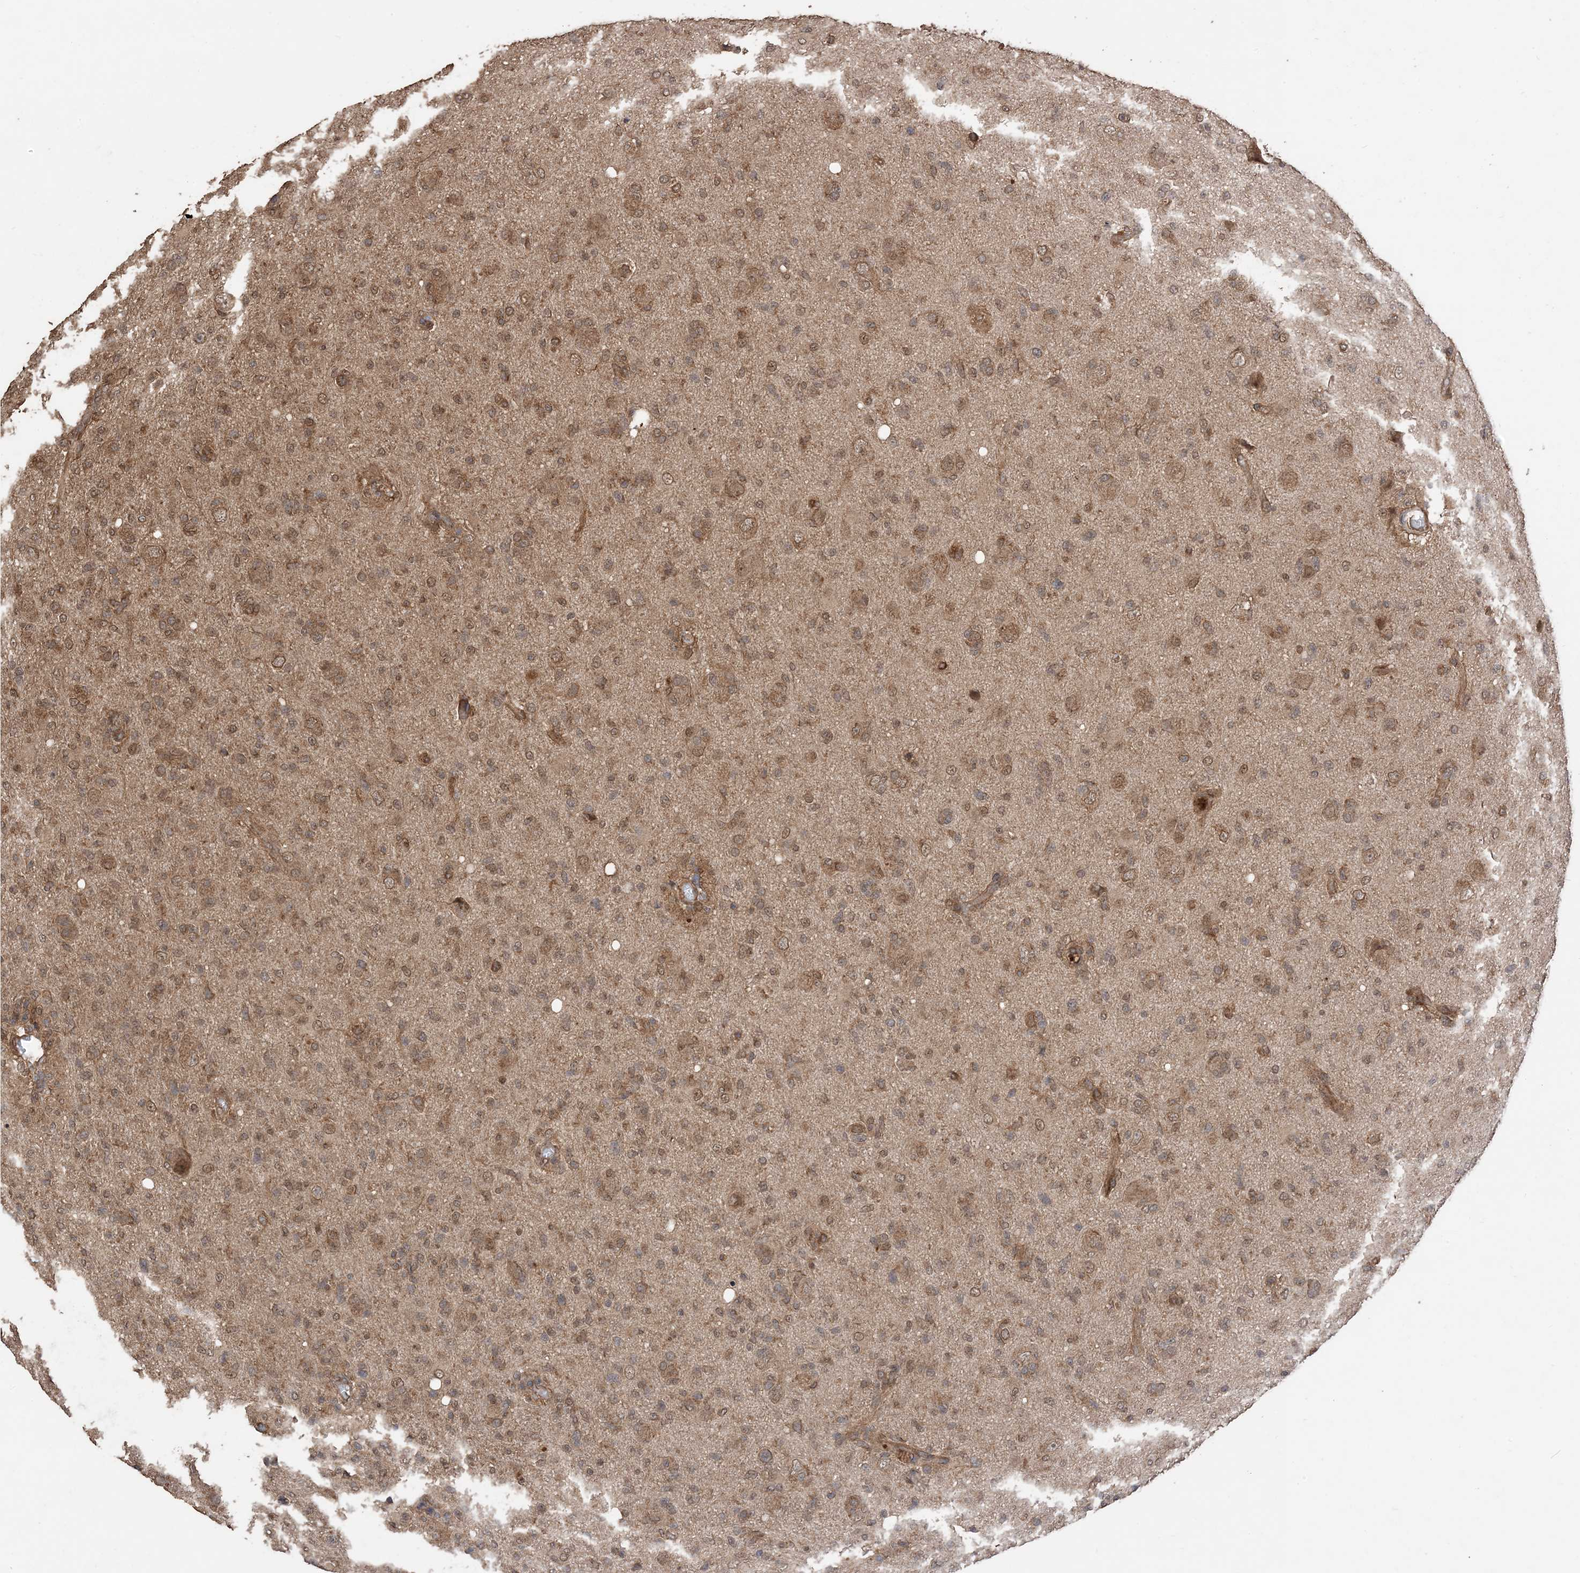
{"staining": {"intensity": "moderate", "quantity": ">75%", "location": "cytoplasmic/membranous,nuclear"}, "tissue": "glioma", "cell_type": "Tumor cells", "image_type": "cancer", "snomed": [{"axis": "morphology", "description": "Glioma, malignant, High grade"}, {"axis": "topography", "description": "Brain"}], "caption": "Protein staining of glioma tissue exhibits moderate cytoplasmic/membranous and nuclear positivity in about >75% of tumor cells.", "gene": "ZKSCAN5", "patient": {"sex": "female", "age": 57}}